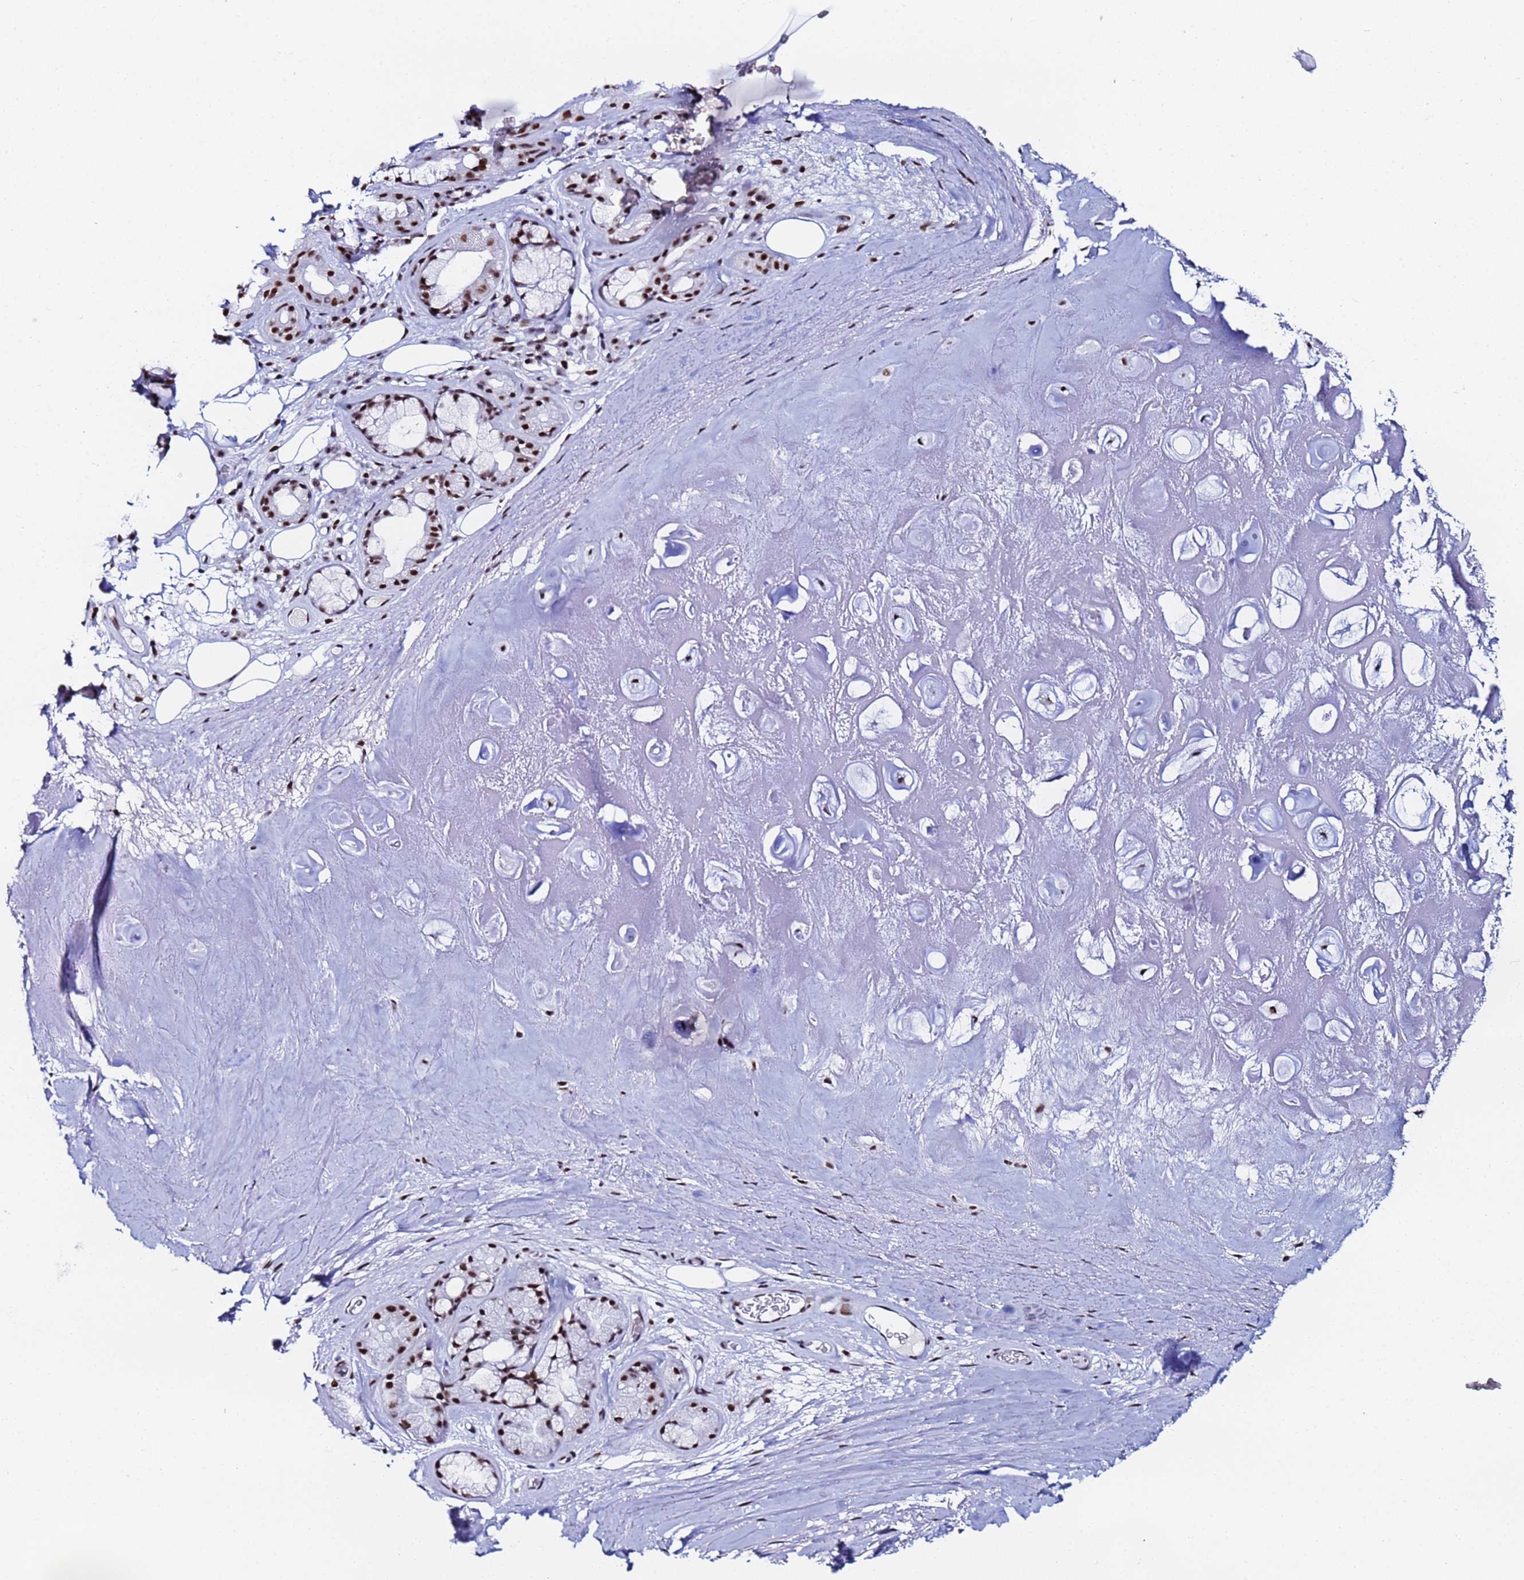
{"staining": {"intensity": "moderate", "quantity": "25%-75%", "location": "nuclear"}, "tissue": "adipose tissue", "cell_type": "Adipocytes", "image_type": "normal", "snomed": [{"axis": "morphology", "description": "Normal tissue, NOS"}, {"axis": "topography", "description": "Cartilage tissue"}], "caption": "Adipose tissue stained with DAB (3,3'-diaminobenzidine) IHC exhibits medium levels of moderate nuclear expression in approximately 25%-75% of adipocytes.", "gene": "SNRPA1", "patient": {"sex": "male", "age": 81}}